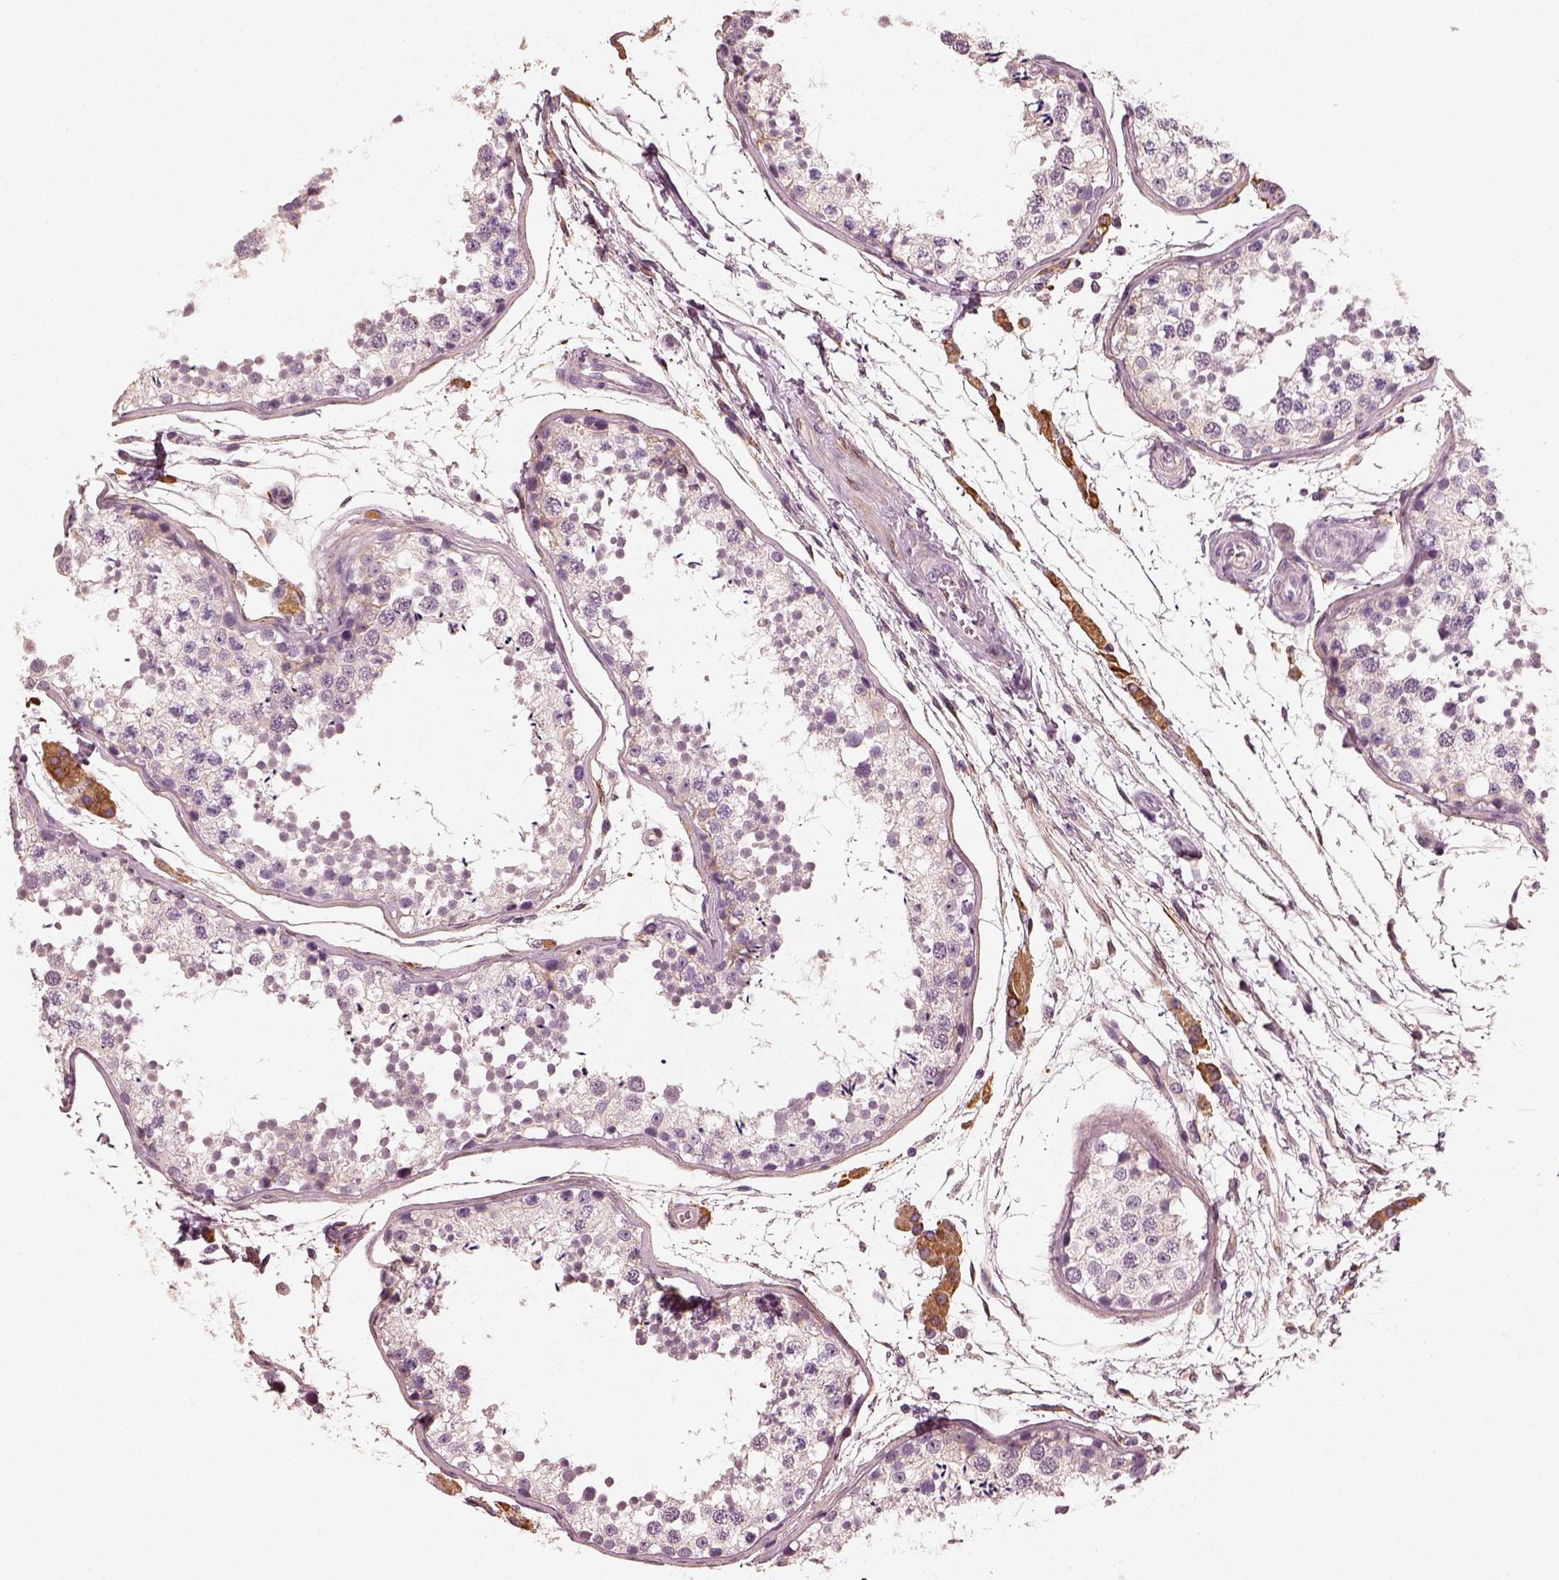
{"staining": {"intensity": "negative", "quantity": "none", "location": "none"}, "tissue": "testis", "cell_type": "Cells in seminiferous ducts", "image_type": "normal", "snomed": [{"axis": "morphology", "description": "Normal tissue, NOS"}, {"axis": "topography", "description": "Testis"}], "caption": "IHC image of benign testis: testis stained with DAB demonstrates no significant protein staining in cells in seminiferous ducts.", "gene": "RS1", "patient": {"sex": "male", "age": 29}}